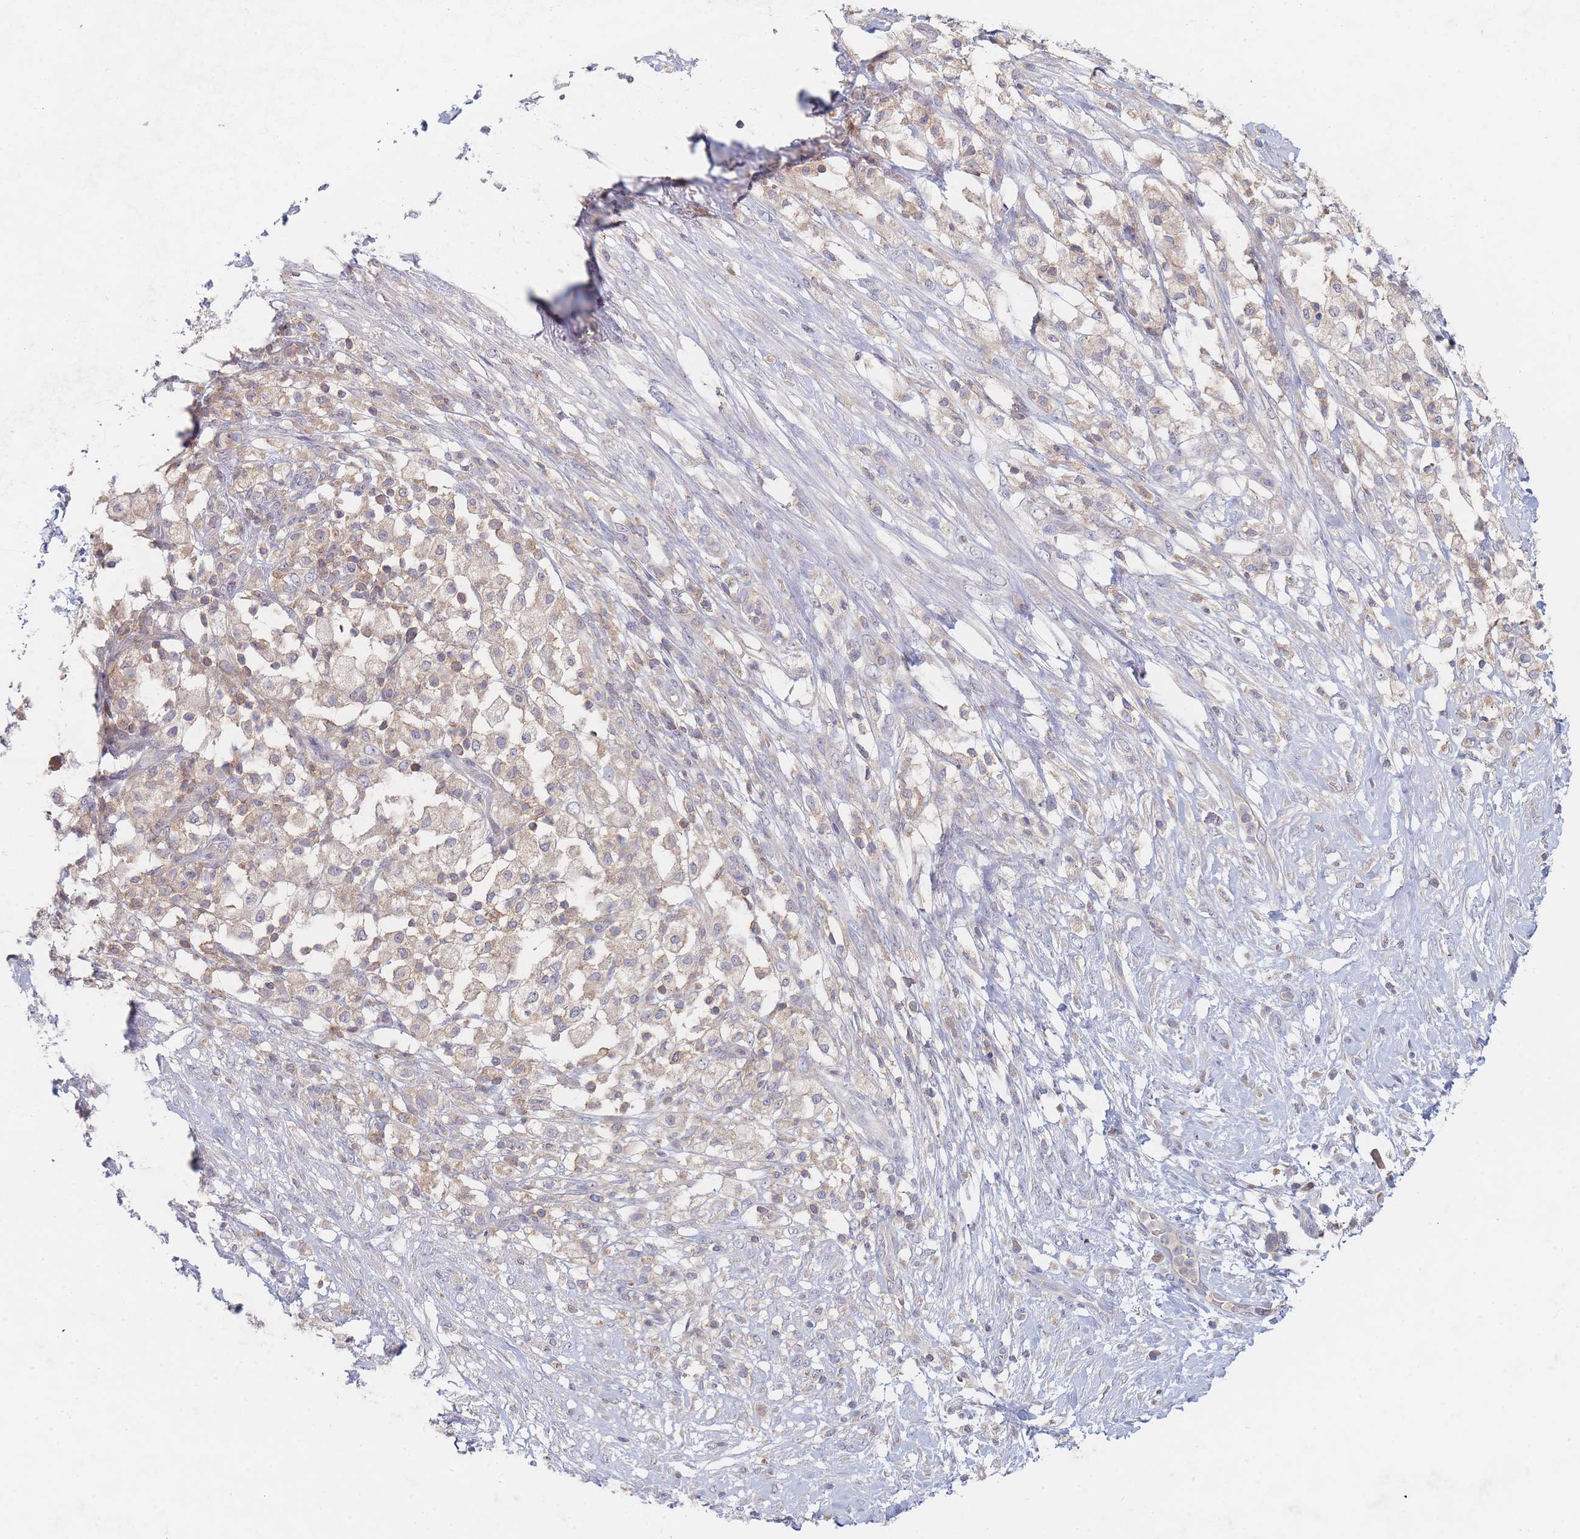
{"staining": {"intensity": "weak", "quantity": "25%-75%", "location": "cytoplasmic/membranous"}, "tissue": "pancreatic cancer", "cell_type": "Tumor cells", "image_type": "cancer", "snomed": [{"axis": "morphology", "description": "Adenocarcinoma, NOS"}, {"axis": "topography", "description": "Pancreas"}], "caption": "A low amount of weak cytoplasmic/membranous staining is appreciated in approximately 25%-75% of tumor cells in adenocarcinoma (pancreatic) tissue. Immunohistochemistry (ihc) stains the protein of interest in brown and the nuclei are stained blue.", "gene": "PPP6C", "patient": {"sex": "female", "age": 72}}